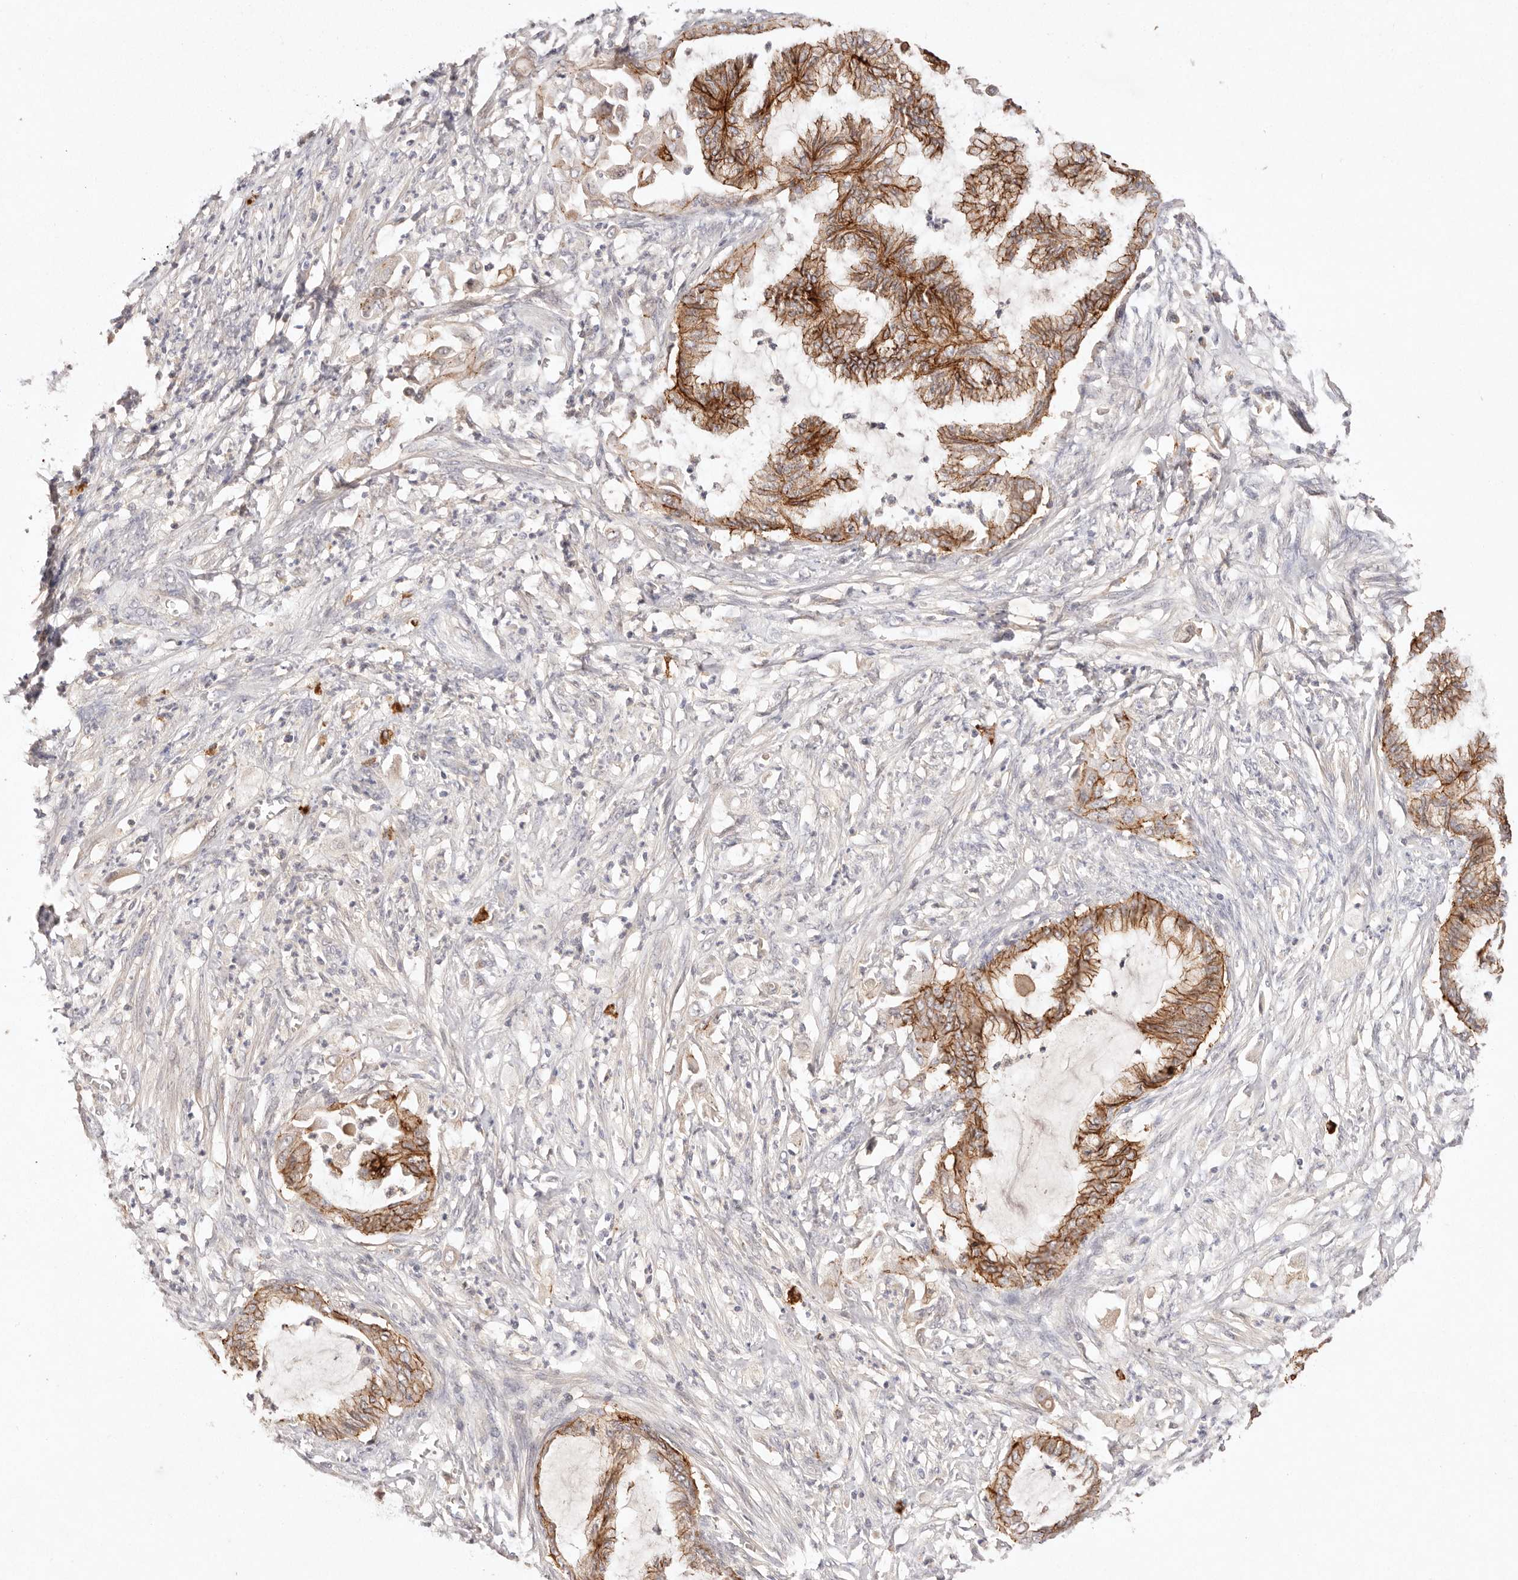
{"staining": {"intensity": "moderate", "quantity": ">75%", "location": "cytoplasmic/membranous"}, "tissue": "endometrial cancer", "cell_type": "Tumor cells", "image_type": "cancer", "snomed": [{"axis": "morphology", "description": "Adenocarcinoma, NOS"}, {"axis": "topography", "description": "Endometrium"}], "caption": "Endometrial adenocarcinoma stained with DAB immunohistochemistry (IHC) displays medium levels of moderate cytoplasmic/membranous expression in approximately >75% of tumor cells.", "gene": "CXADR", "patient": {"sex": "female", "age": 86}}